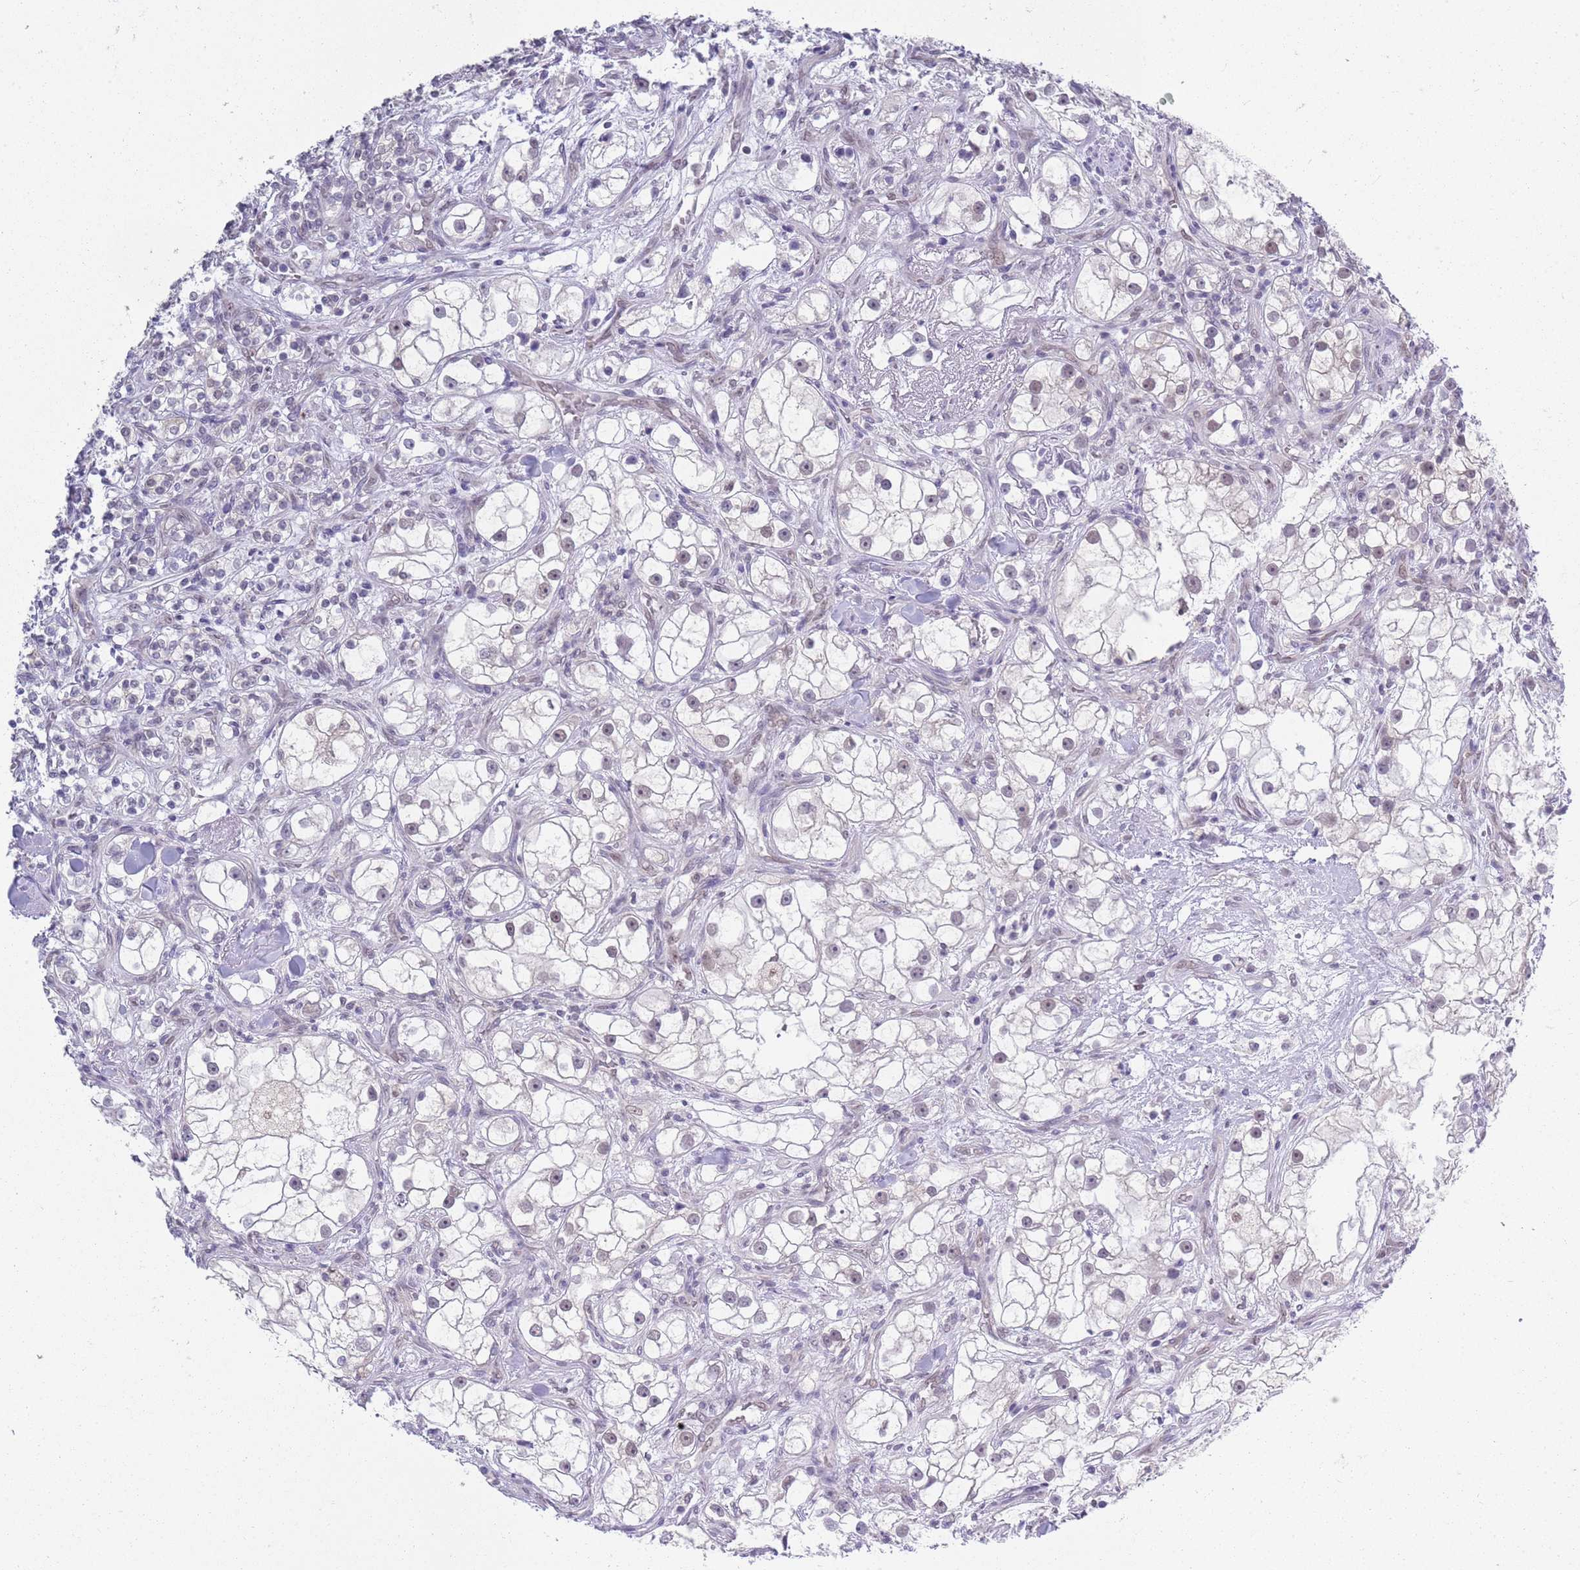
{"staining": {"intensity": "weak", "quantity": "25%-75%", "location": "nuclear"}, "tissue": "renal cancer", "cell_type": "Tumor cells", "image_type": "cancer", "snomed": [{"axis": "morphology", "description": "Adenocarcinoma, NOS"}, {"axis": "topography", "description": "Kidney"}], "caption": "Brown immunohistochemical staining in renal cancer reveals weak nuclear expression in approximately 25%-75% of tumor cells. The protein is stained brown, and the nuclei are stained in blue (DAB (3,3'-diaminobenzidine) IHC with brightfield microscopy, high magnification).", "gene": "SEPHS2", "patient": {"sex": "male", "age": 77}}